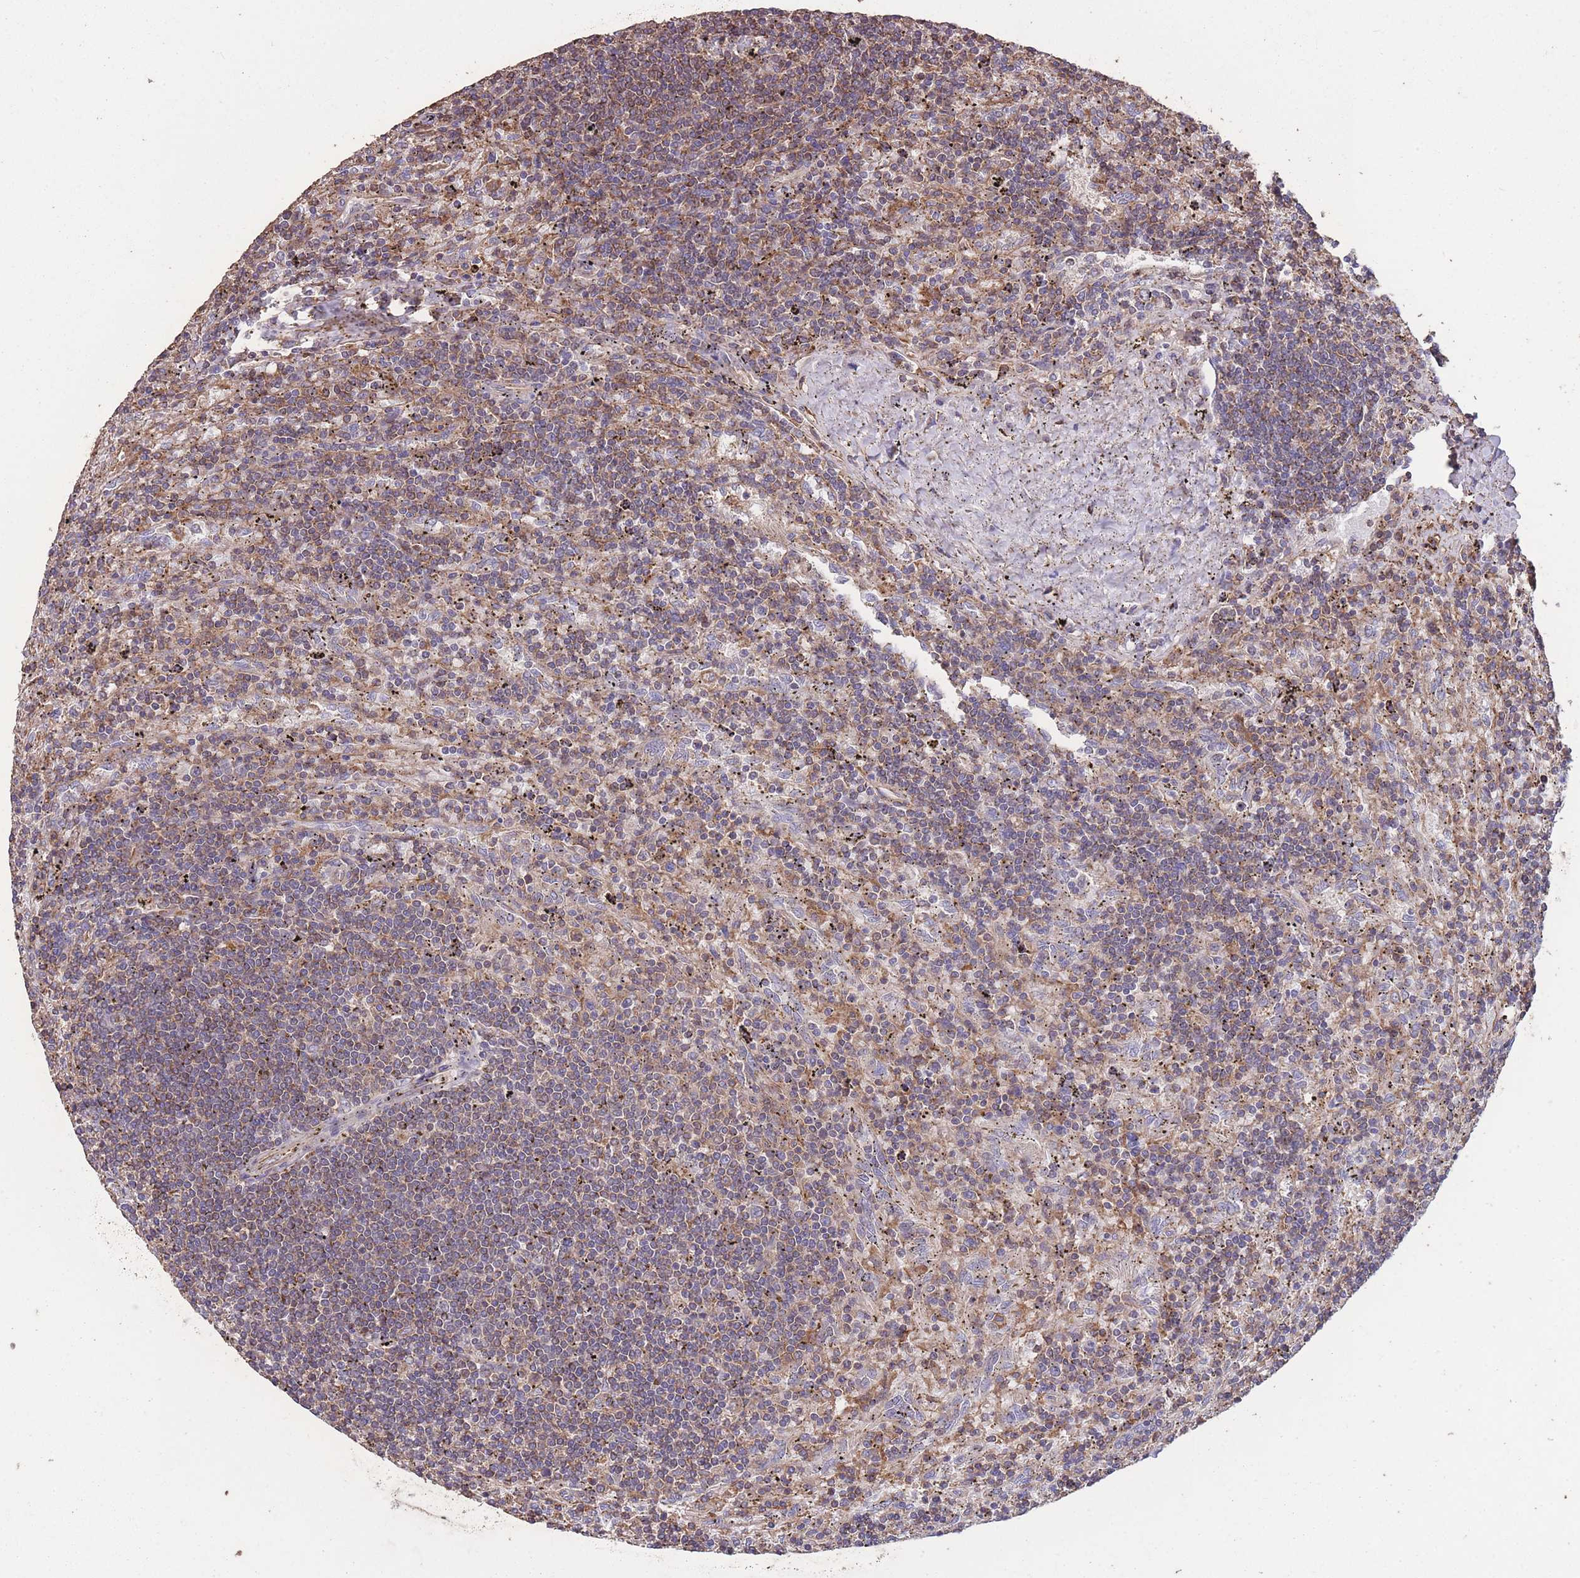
{"staining": {"intensity": "moderate", "quantity": ">75%", "location": "cytoplasmic/membranous"}, "tissue": "lymphoma", "cell_type": "Tumor cells", "image_type": "cancer", "snomed": [{"axis": "morphology", "description": "Malignant lymphoma, non-Hodgkin's type, Low grade"}, {"axis": "topography", "description": "Spleen"}], "caption": "Protein expression analysis of malignant lymphoma, non-Hodgkin's type (low-grade) exhibits moderate cytoplasmic/membranous expression in approximately >75% of tumor cells.", "gene": "NUDT21", "patient": {"sex": "male", "age": 76}}